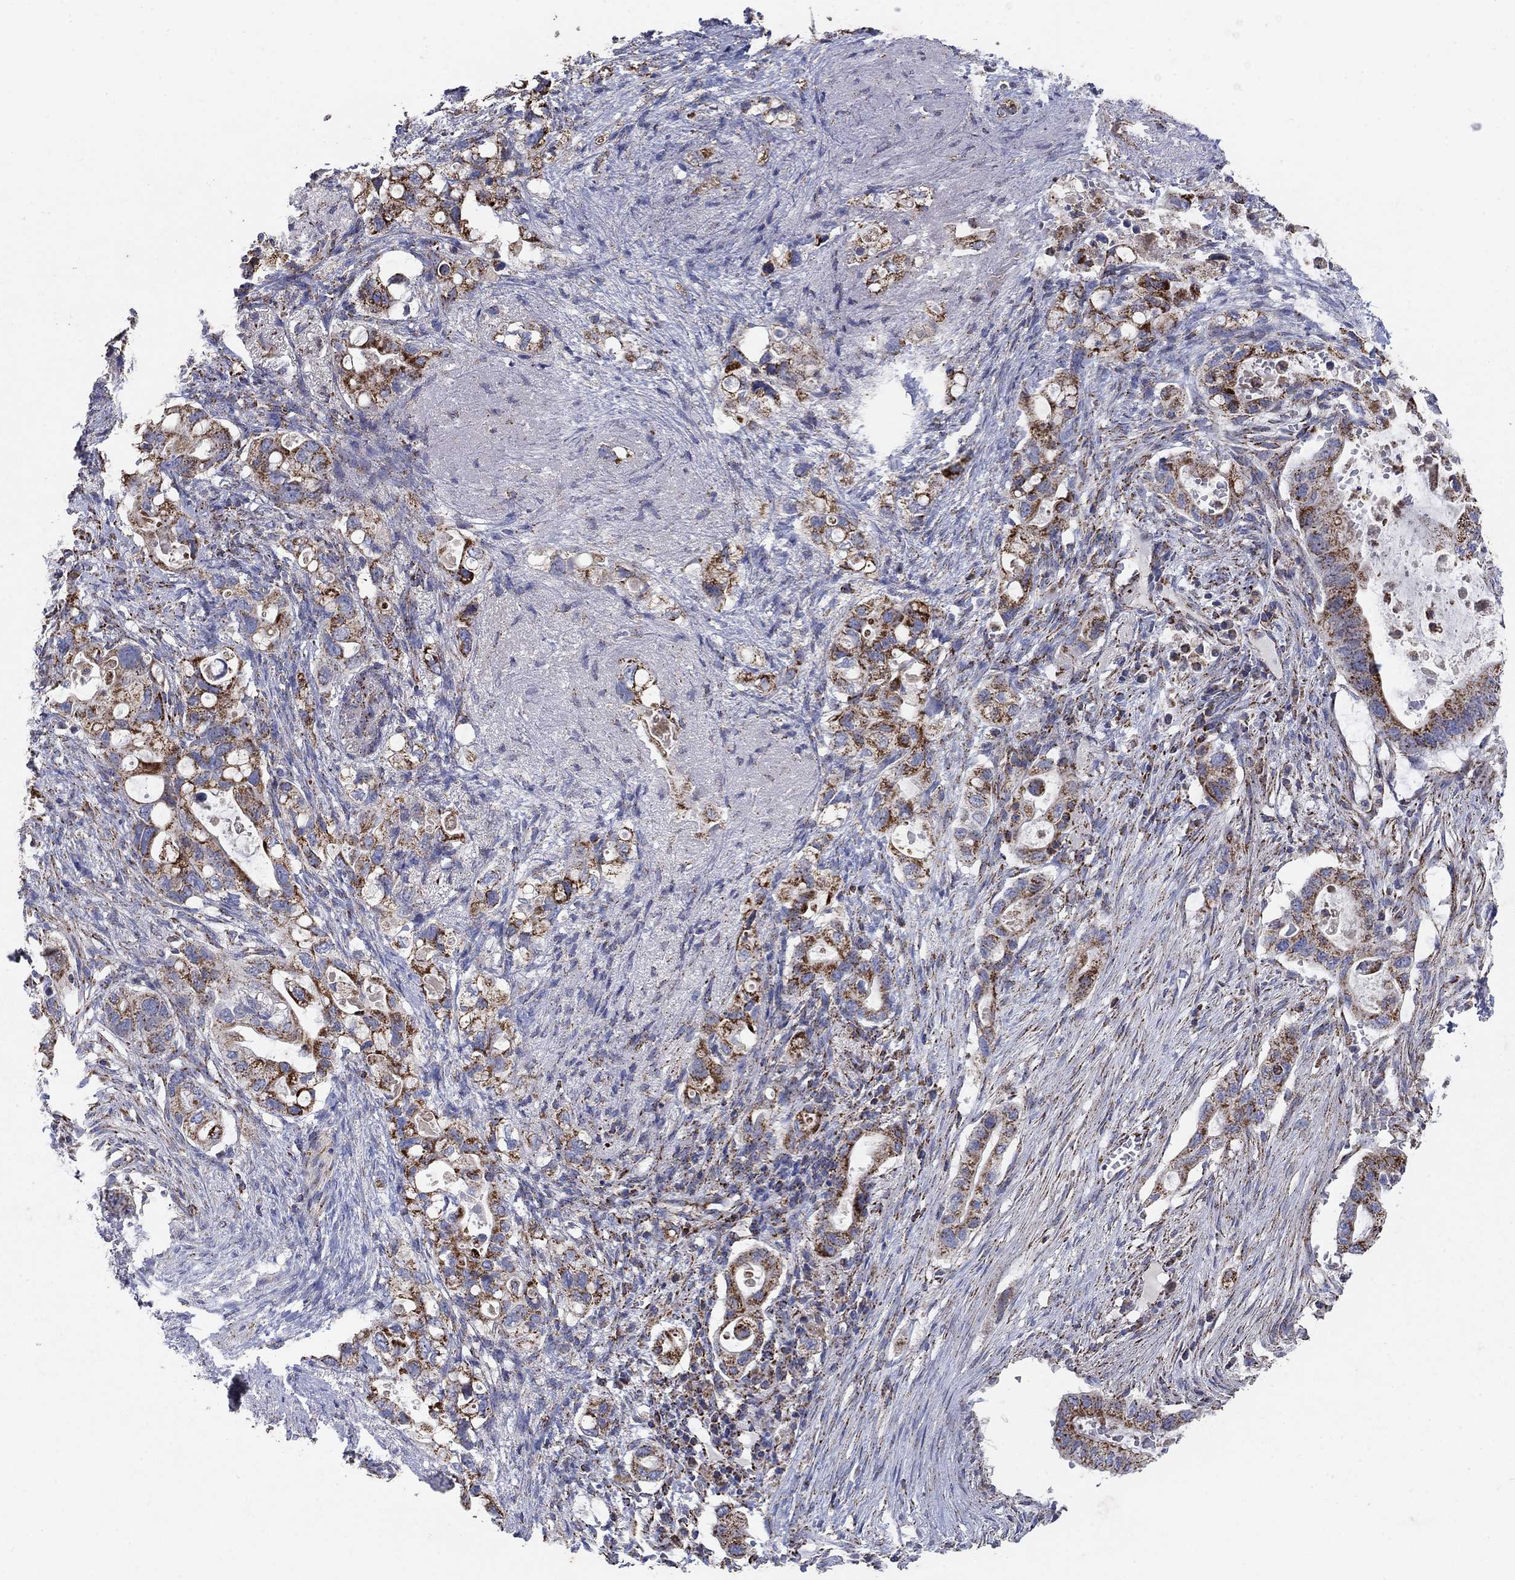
{"staining": {"intensity": "strong", "quantity": "25%-75%", "location": "cytoplasmic/membranous"}, "tissue": "pancreatic cancer", "cell_type": "Tumor cells", "image_type": "cancer", "snomed": [{"axis": "morphology", "description": "Adenocarcinoma, NOS"}, {"axis": "topography", "description": "Pancreas"}], "caption": "This image exhibits IHC staining of pancreatic cancer, with high strong cytoplasmic/membranous expression in about 25%-75% of tumor cells.", "gene": "PNPLA2", "patient": {"sex": "female", "age": 72}}